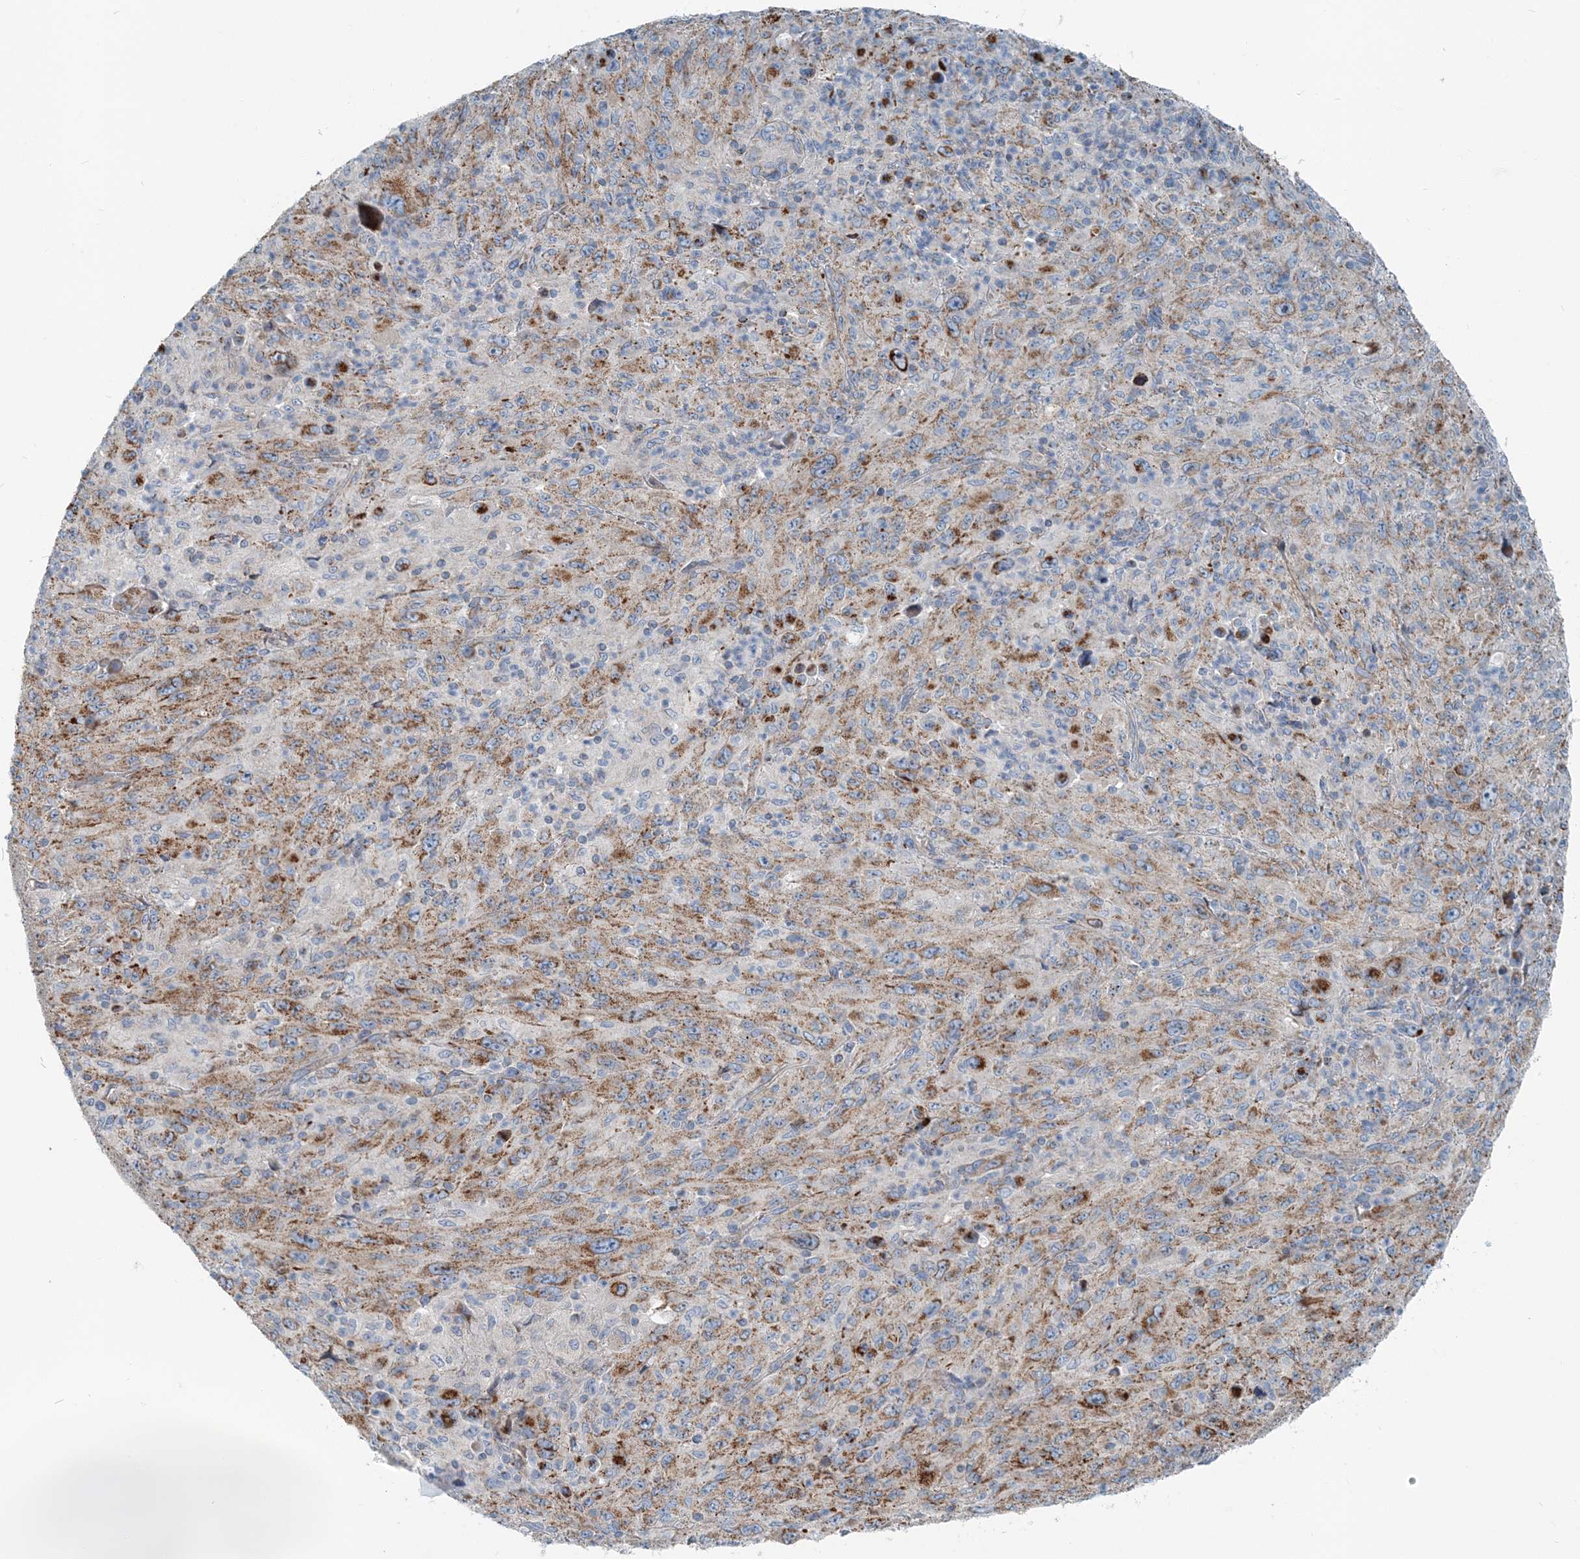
{"staining": {"intensity": "strong", "quantity": "25%-75%", "location": "cytoplasmic/membranous"}, "tissue": "melanoma", "cell_type": "Tumor cells", "image_type": "cancer", "snomed": [{"axis": "morphology", "description": "Malignant melanoma, Metastatic site"}, {"axis": "topography", "description": "Skin"}], "caption": "Immunohistochemical staining of melanoma demonstrates high levels of strong cytoplasmic/membranous expression in about 25%-75% of tumor cells.", "gene": "INTU", "patient": {"sex": "female", "age": 56}}